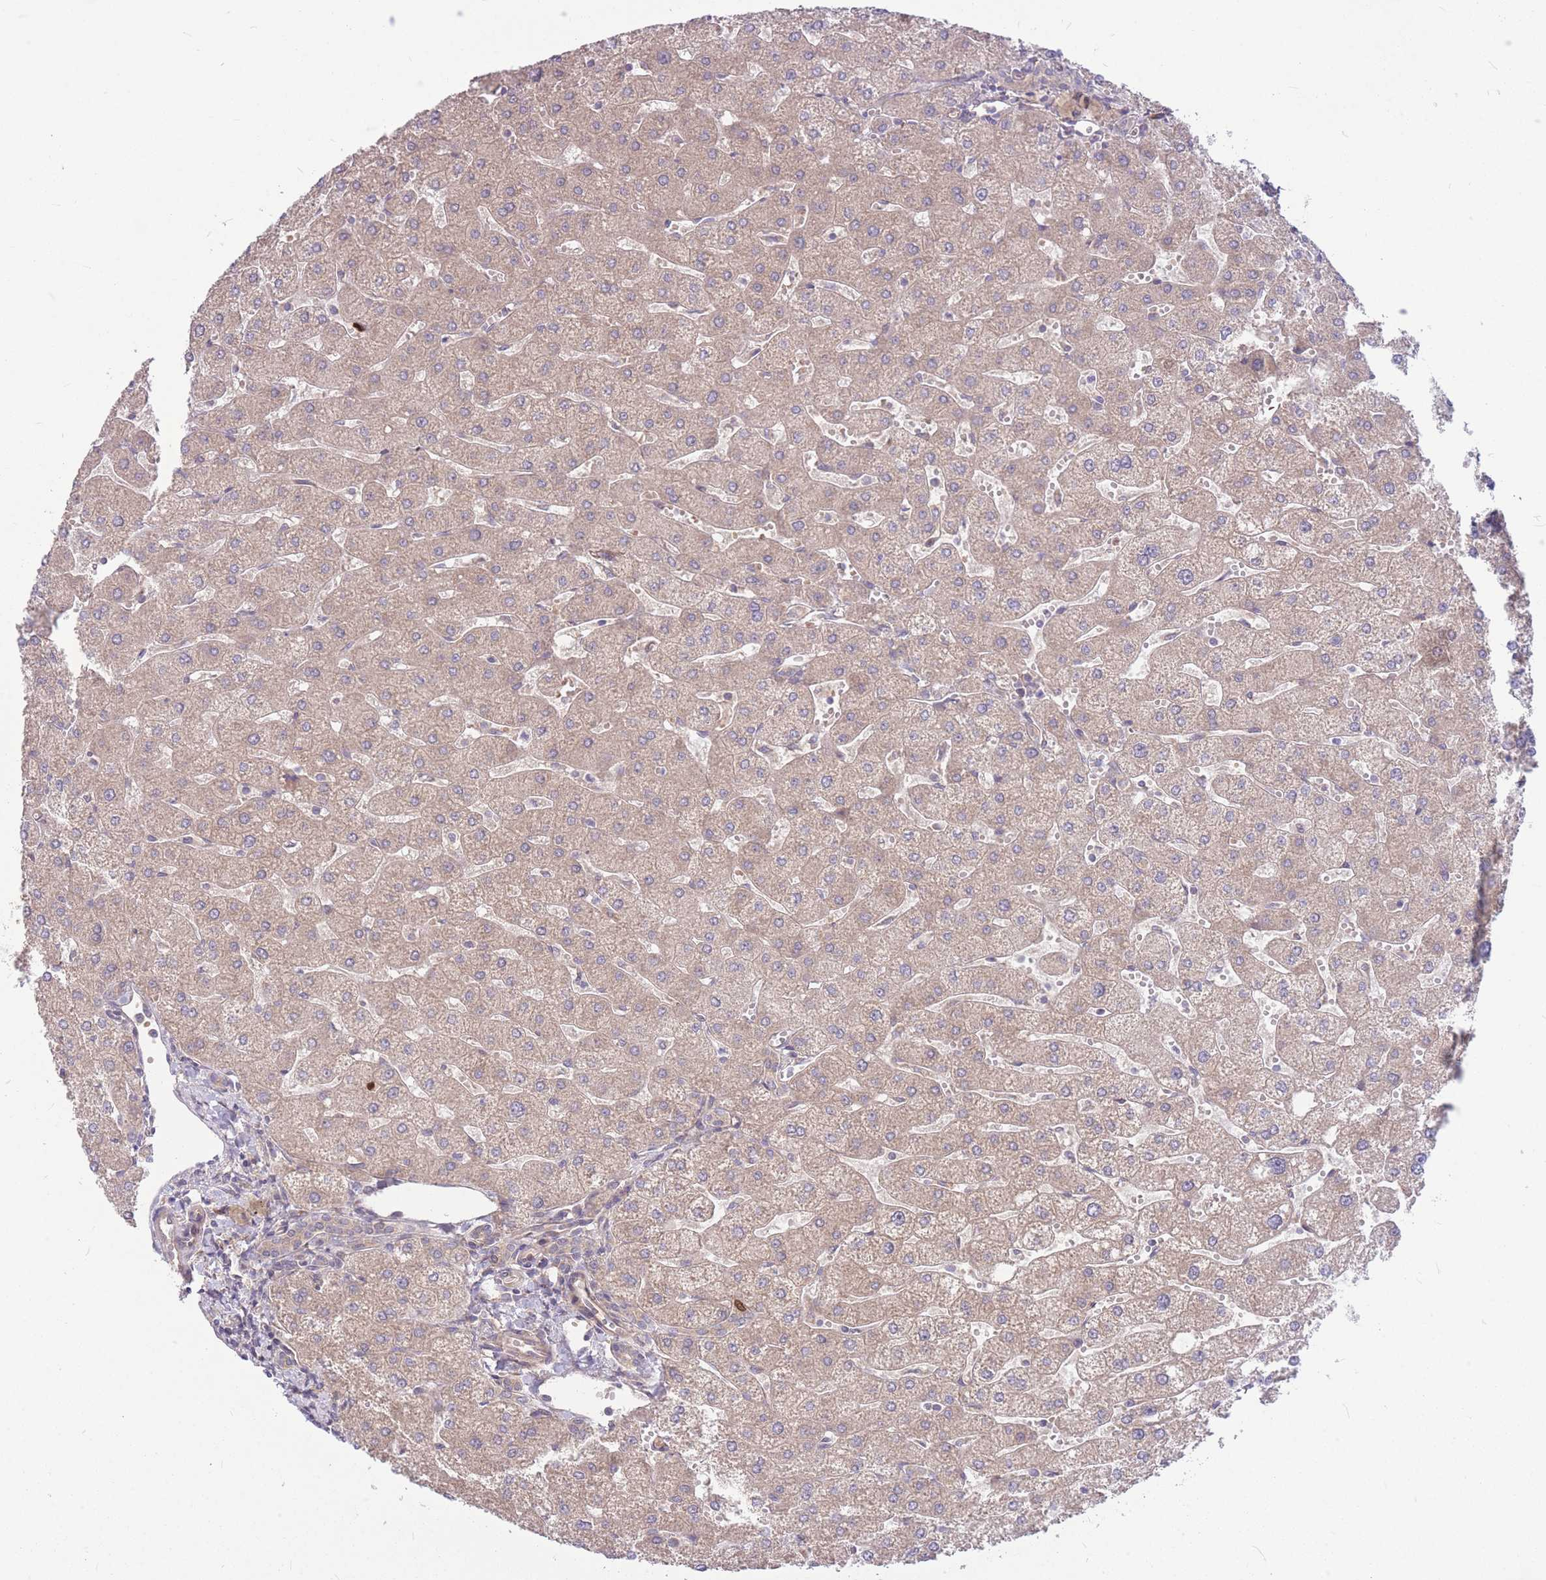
{"staining": {"intensity": "weak", "quantity": ">75%", "location": "cytoplasmic/membranous"}, "tissue": "liver", "cell_type": "Cholangiocytes", "image_type": "normal", "snomed": [{"axis": "morphology", "description": "Normal tissue, NOS"}, {"axis": "topography", "description": "Liver"}], "caption": "Protein staining of normal liver exhibits weak cytoplasmic/membranous expression in approximately >75% of cholangiocytes. The staining is performed using DAB brown chromogen to label protein expression. The nuclei are counter-stained blue using hematoxylin.", "gene": "GMNN", "patient": {"sex": "male", "age": 67}}